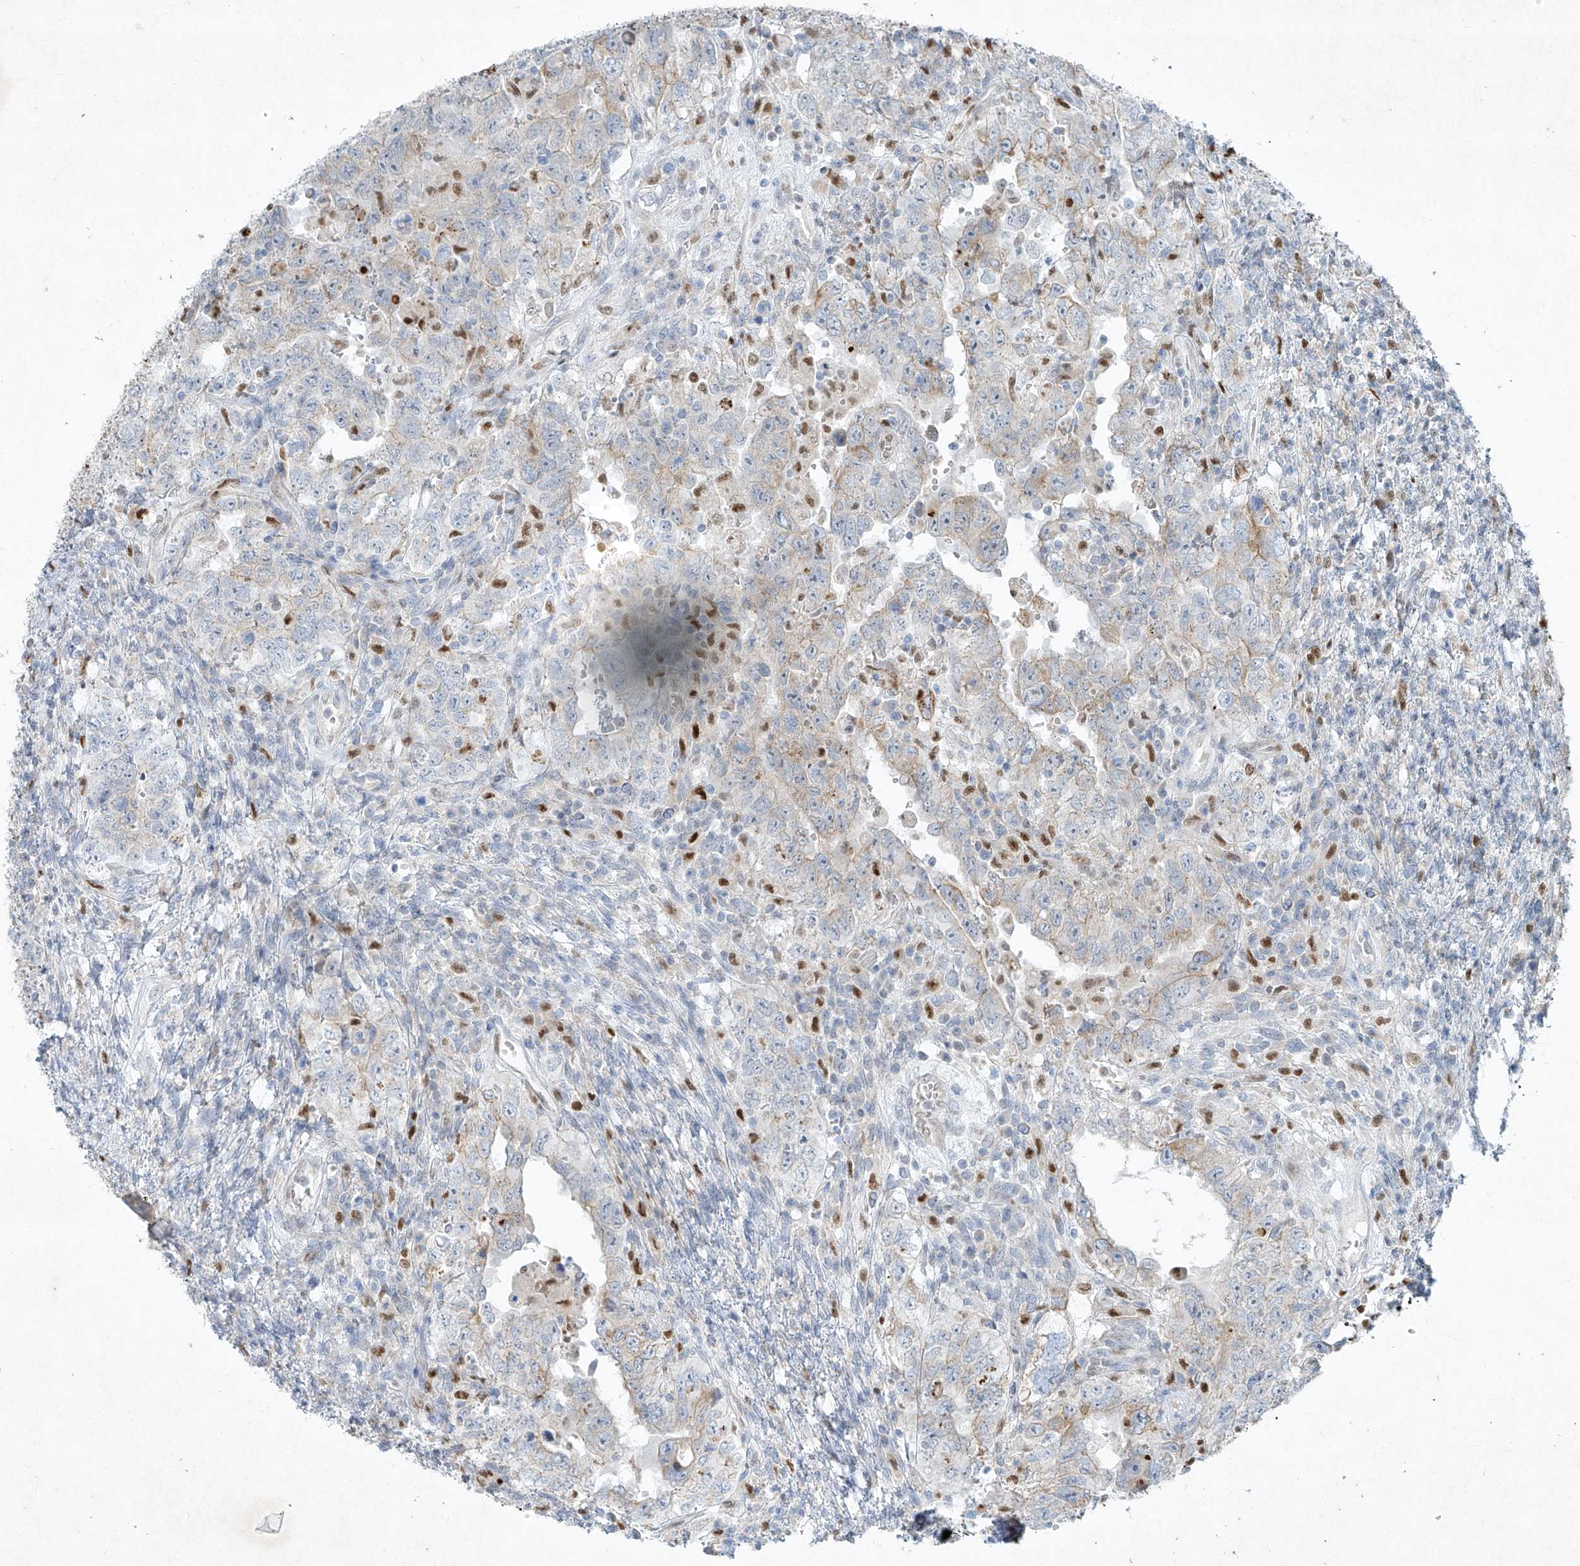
{"staining": {"intensity": "weak", "quantity": "<25%", "location": "cytoplasmic/membranous"}, "tissue": "testis cancer", "cell_type": "Tumor cells", "image_type": "cancer", "snomed": [{"axis": "morphology", "description": "Carcinoma, Embryonal, NOS"}, {"axis": "topography", "description": "Testis"}], "caption": "This is an immunohistochemistry (IHC) micrograph of testis embryonal carcinoma. There is no staining in tumor cells.", "gene": "TUBE1", "patient": {"sex": "male", "age": 26}}